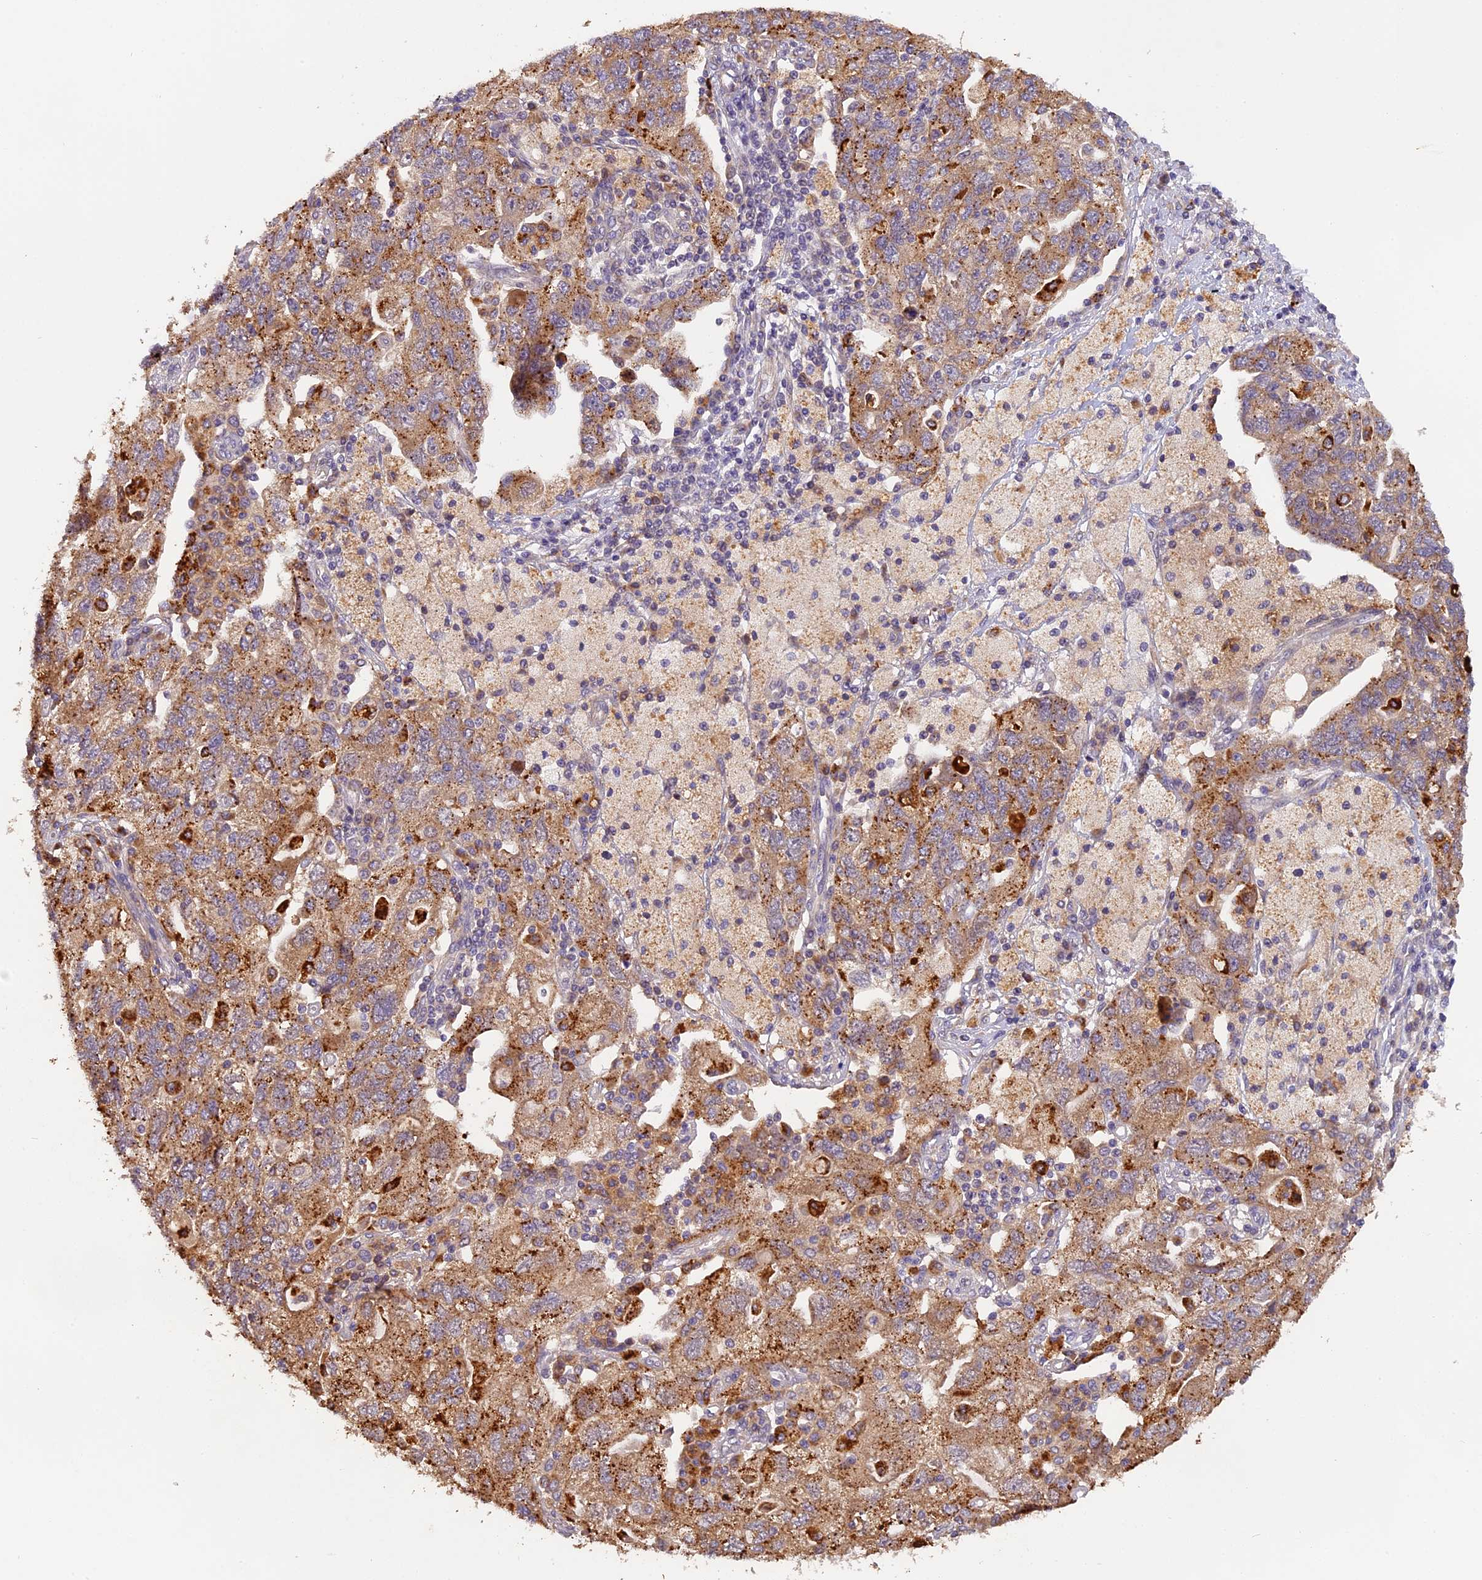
{"staining": {"intensity": "moderate", "quantity": ">75%", "location": "cytoplasmic/membranous"}, "tissue": "ovarian cancer", "cell_type": "Tumor cells", "image_type": "cancer", "snomed": [{"axis": "morphology", "description": "Carcinoma, NOS"}, {"axis": "morphology", "description": "Cystadenocarcinoma, serous, NOS"}, {"axis": "topography", "description": "Ovary"}], "caption": "Immunohistochemical staining of ovarian cancer (serous cystadenocarcinoma) reveals moderate cytoplasmic/membranous protein staining in about >75% of tumor cells. (brown staining indicates protein expression, while blue staining denotes nuclei).", "gene": "COPE", "patient": {"sex": "female", "age": 69}}